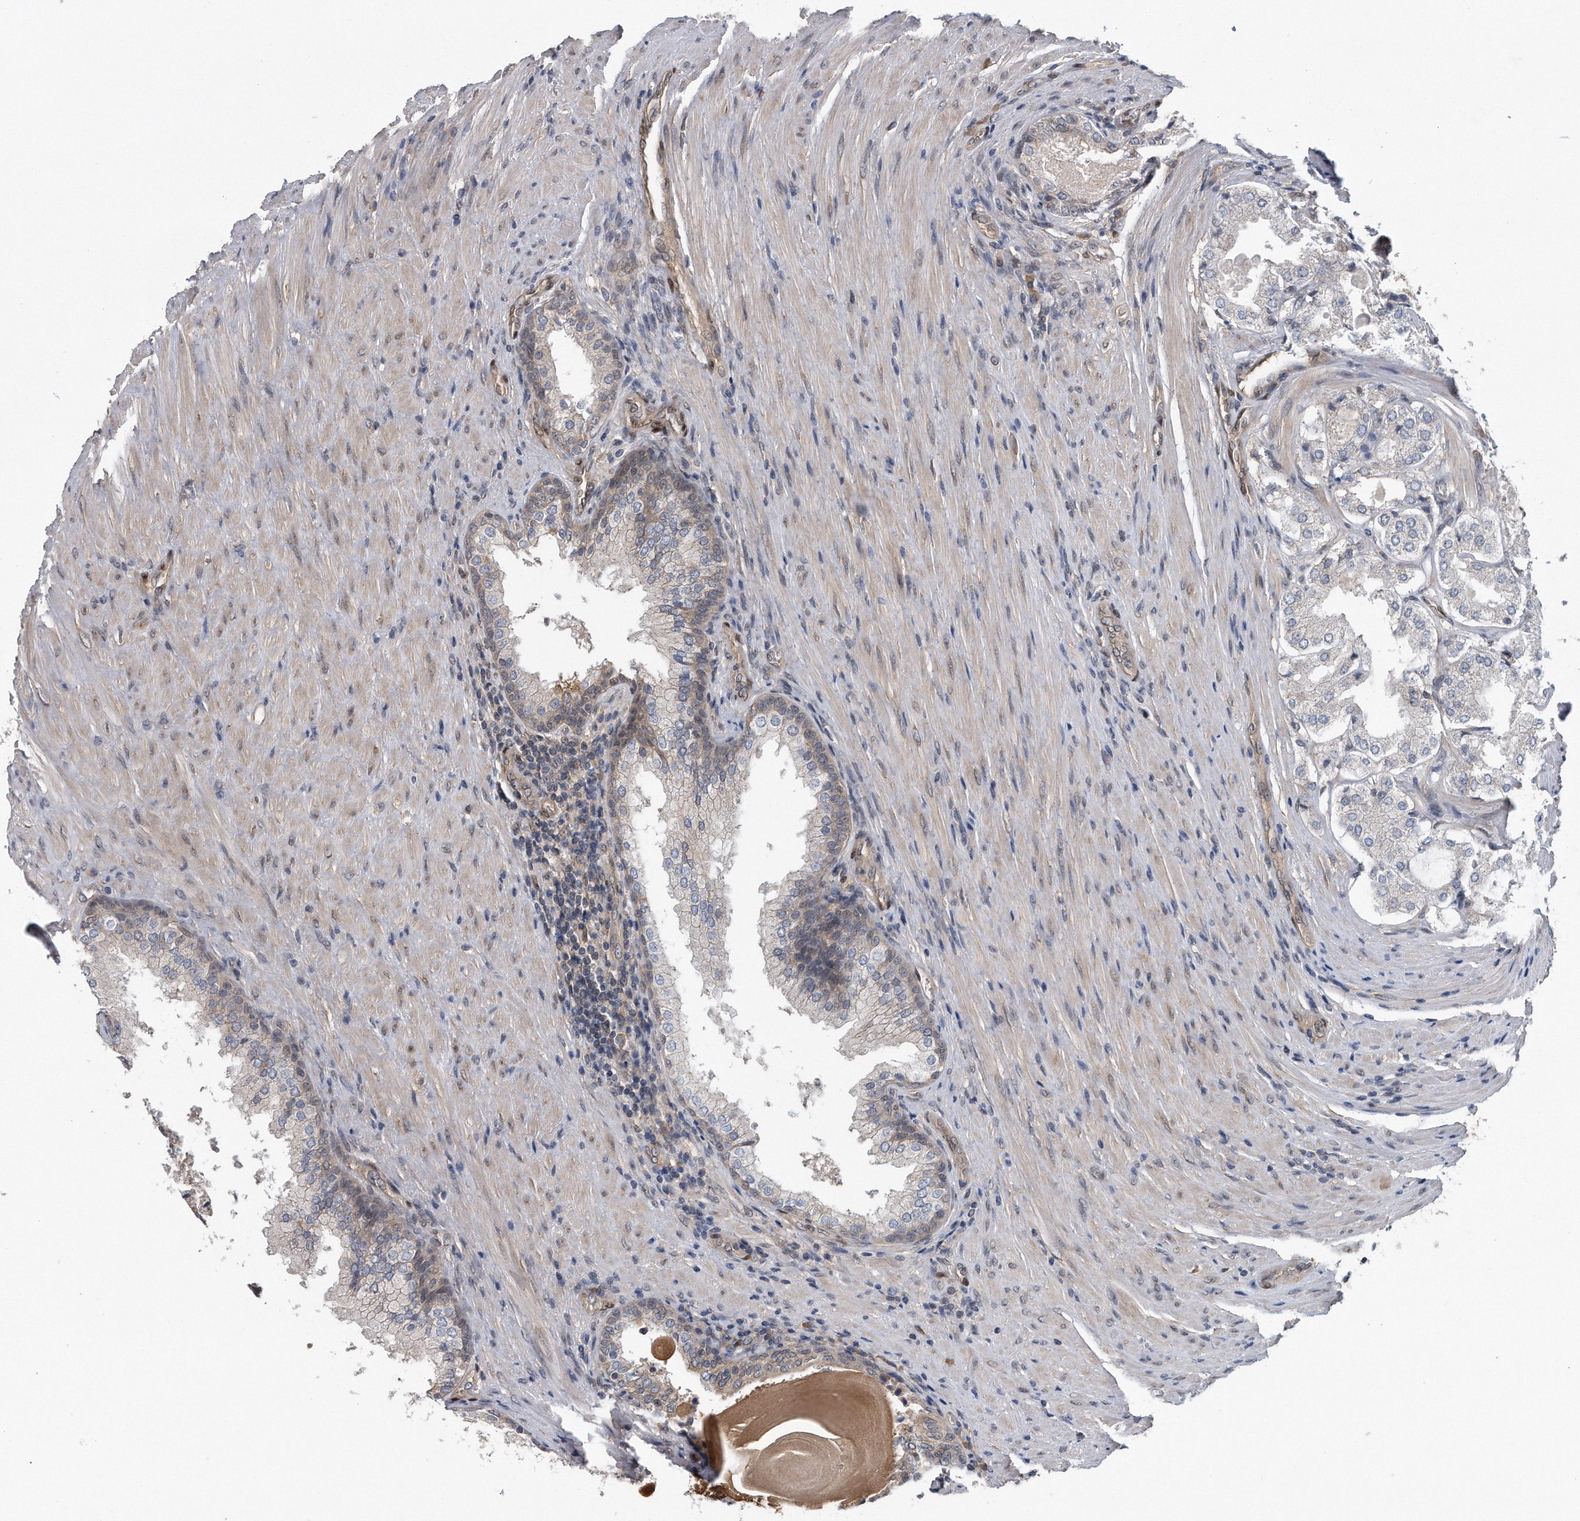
{"staining": {"intensity": "negative", "quantity": "none", "location": "none"}, "tissue": "prostate cancer", "cell_type": "Tumor cells", "image_type": "cancer", "snomed": [{"axis": "morphology", "description": "Adenocarcinoma, High grade"}, {"axis": "topography", "description": "Prostate"}], "caption": "DAB (3,3'-diaminobenzidine) immunohistochemical staining of human prostate high-grade adenocarcinoma shows no significant positivity in tumor cells.", "gene": "ZNF79", "patient": {"sex": "male", "age": 60}}